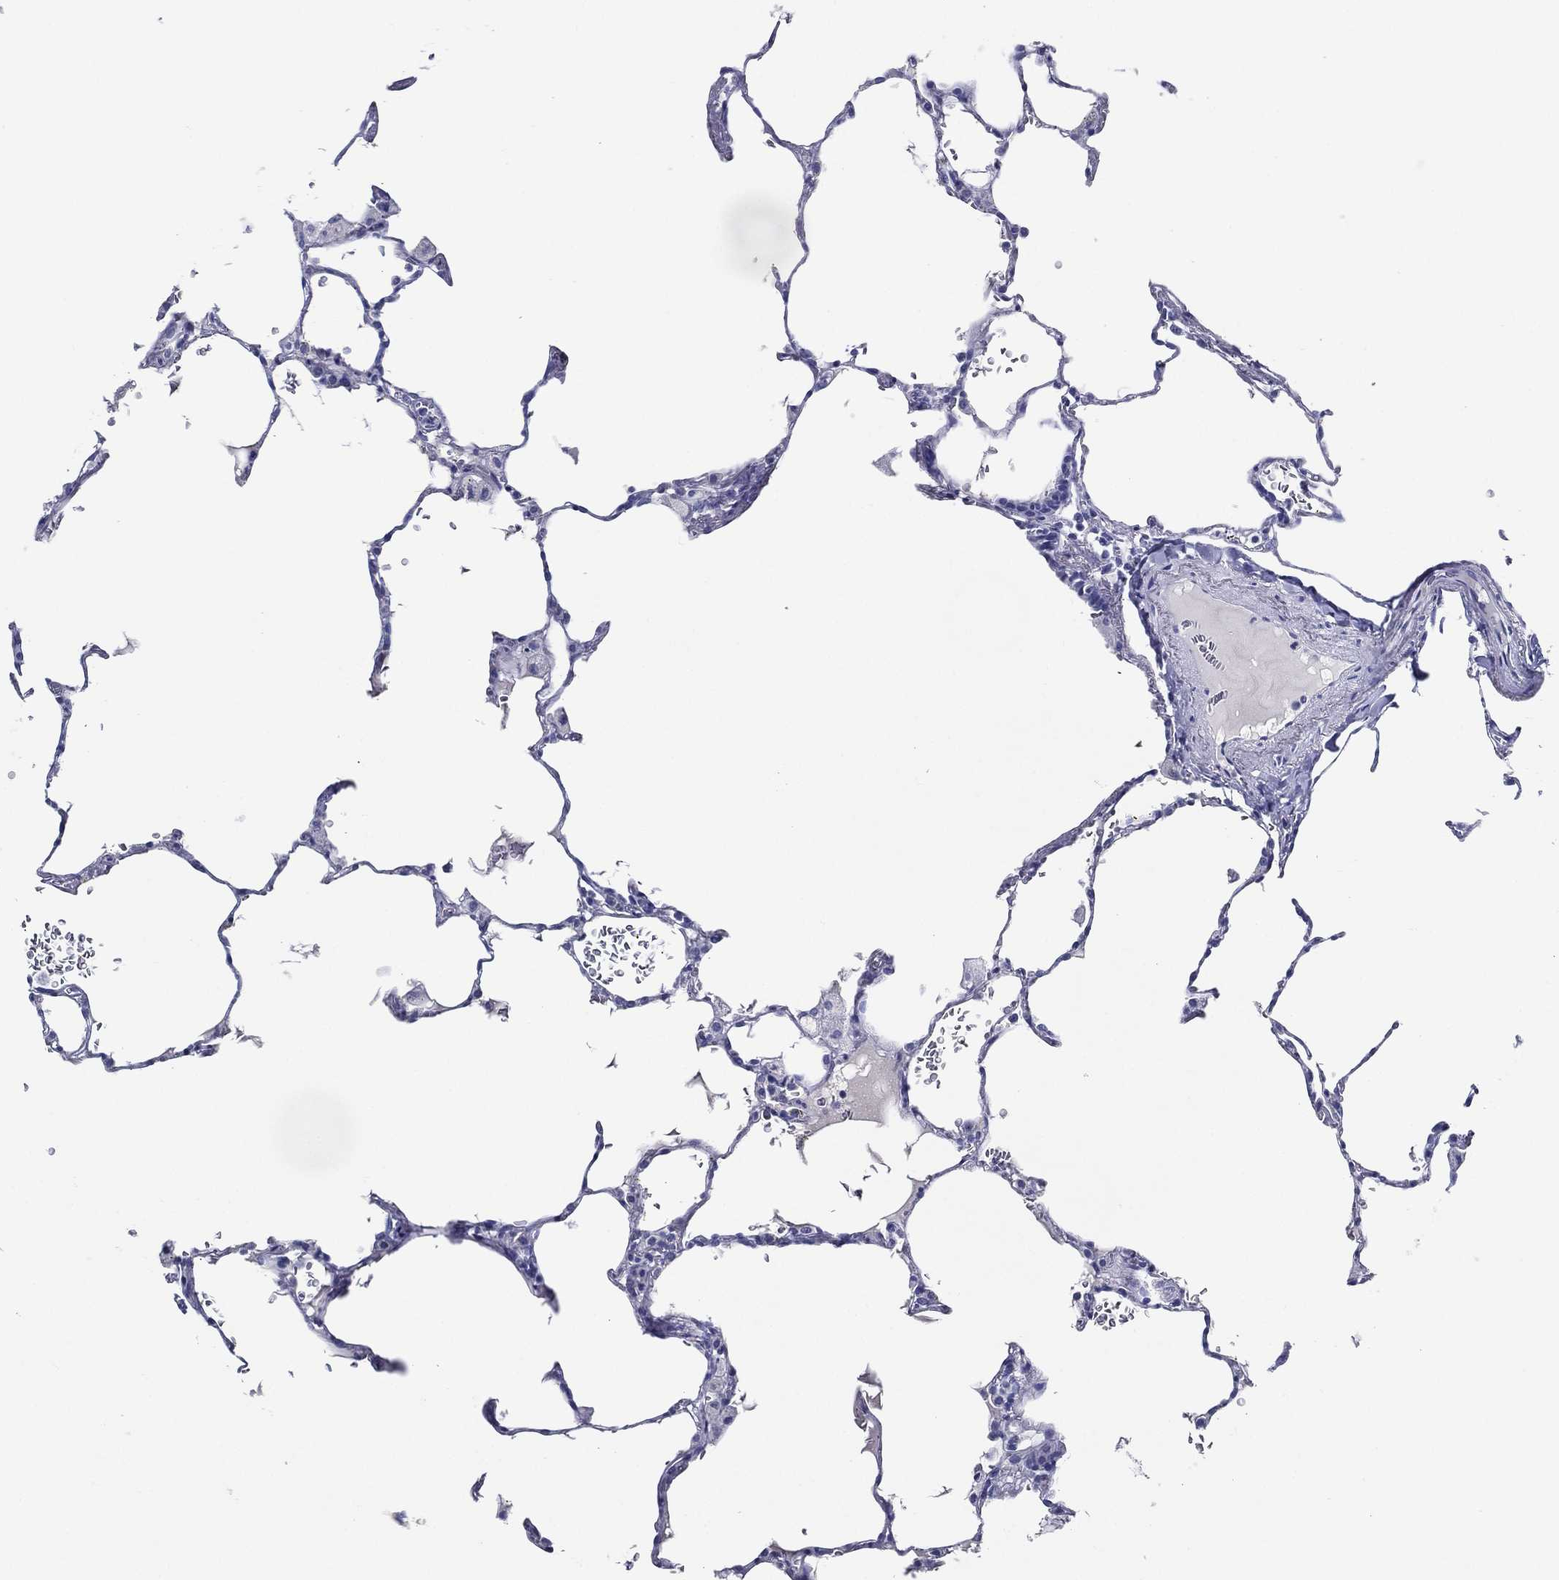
{"staining": {"intensity": "negative", "quantity": "none", "location": "none"}, "tissue": "lung", "cell_type": "Alveolar cells", "image_type": "normal", "snomed": [{"axis": "morphology", "description": "Normal tissue, NOS"}, {"axis": "morphology", "description": "Adenocarcinoma, metastatic, NOS"}, {"axis": "topography", "description": "Lung"}], "caption": "Immunohistochemical staining of benign human lung reveals no significant positivity in alveolar cells.", "gene": "ACE2", "patient": {"sex": "male", "age": 45}}